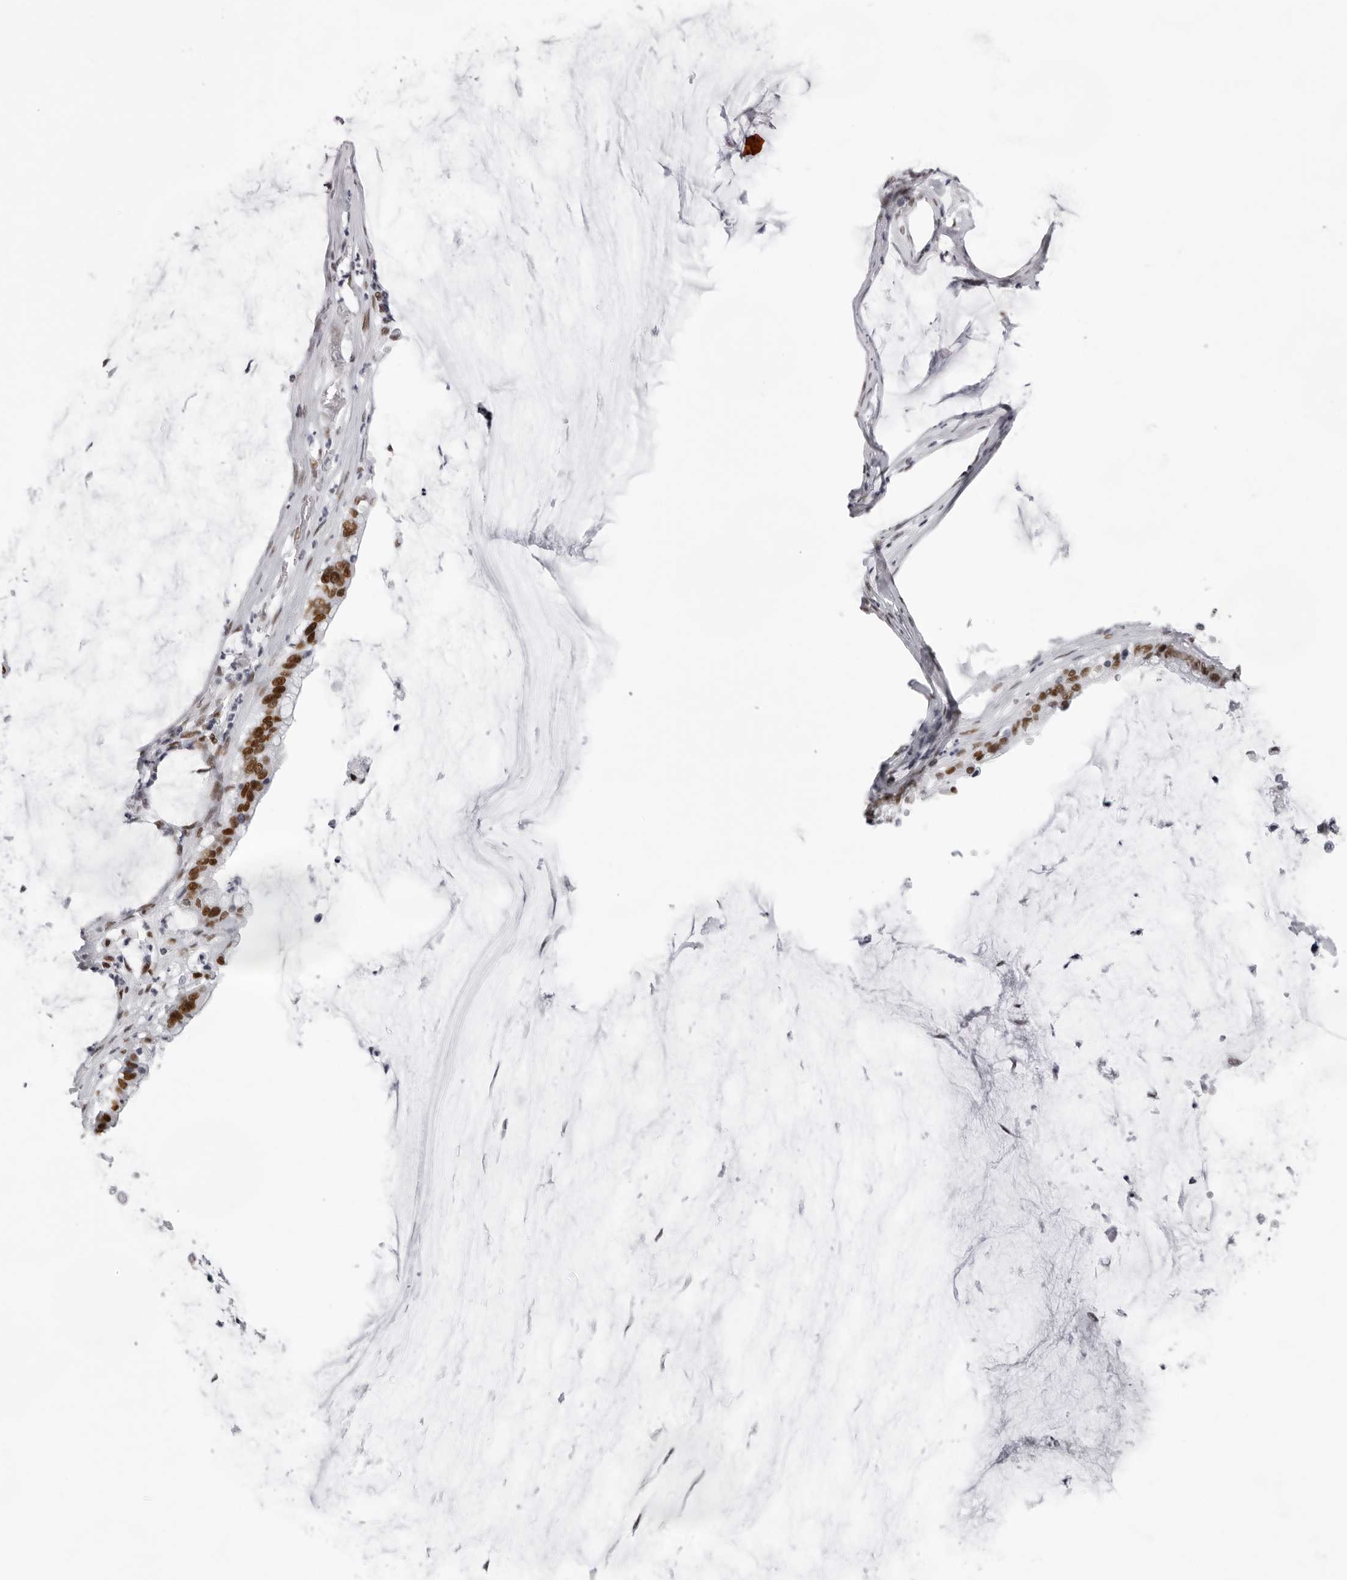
{"staining": {"intensity": "strong", "quantity": ">75%", "location": "nuclear"}, "tissue": "pancreatic cancer", "cell_type": "Tumor cells", "image_type": "cancer", "snomed": [{"axis": "morphology", "description": "Adenocarcinoma, NOS"}, {"axis": "topography", "description": "Pancreas"}], "caption": "The image reveals staining of pancreatic cancer, revealing strong nuclear protein positivity (brown color) within tumor cells. (Stains: DAB in brown, nuclei in blue, Microscopy: brightfield microscopy at high magnification).", "gene": "IRF2BP2", "patient": {"sex": "male", "age": 41}}